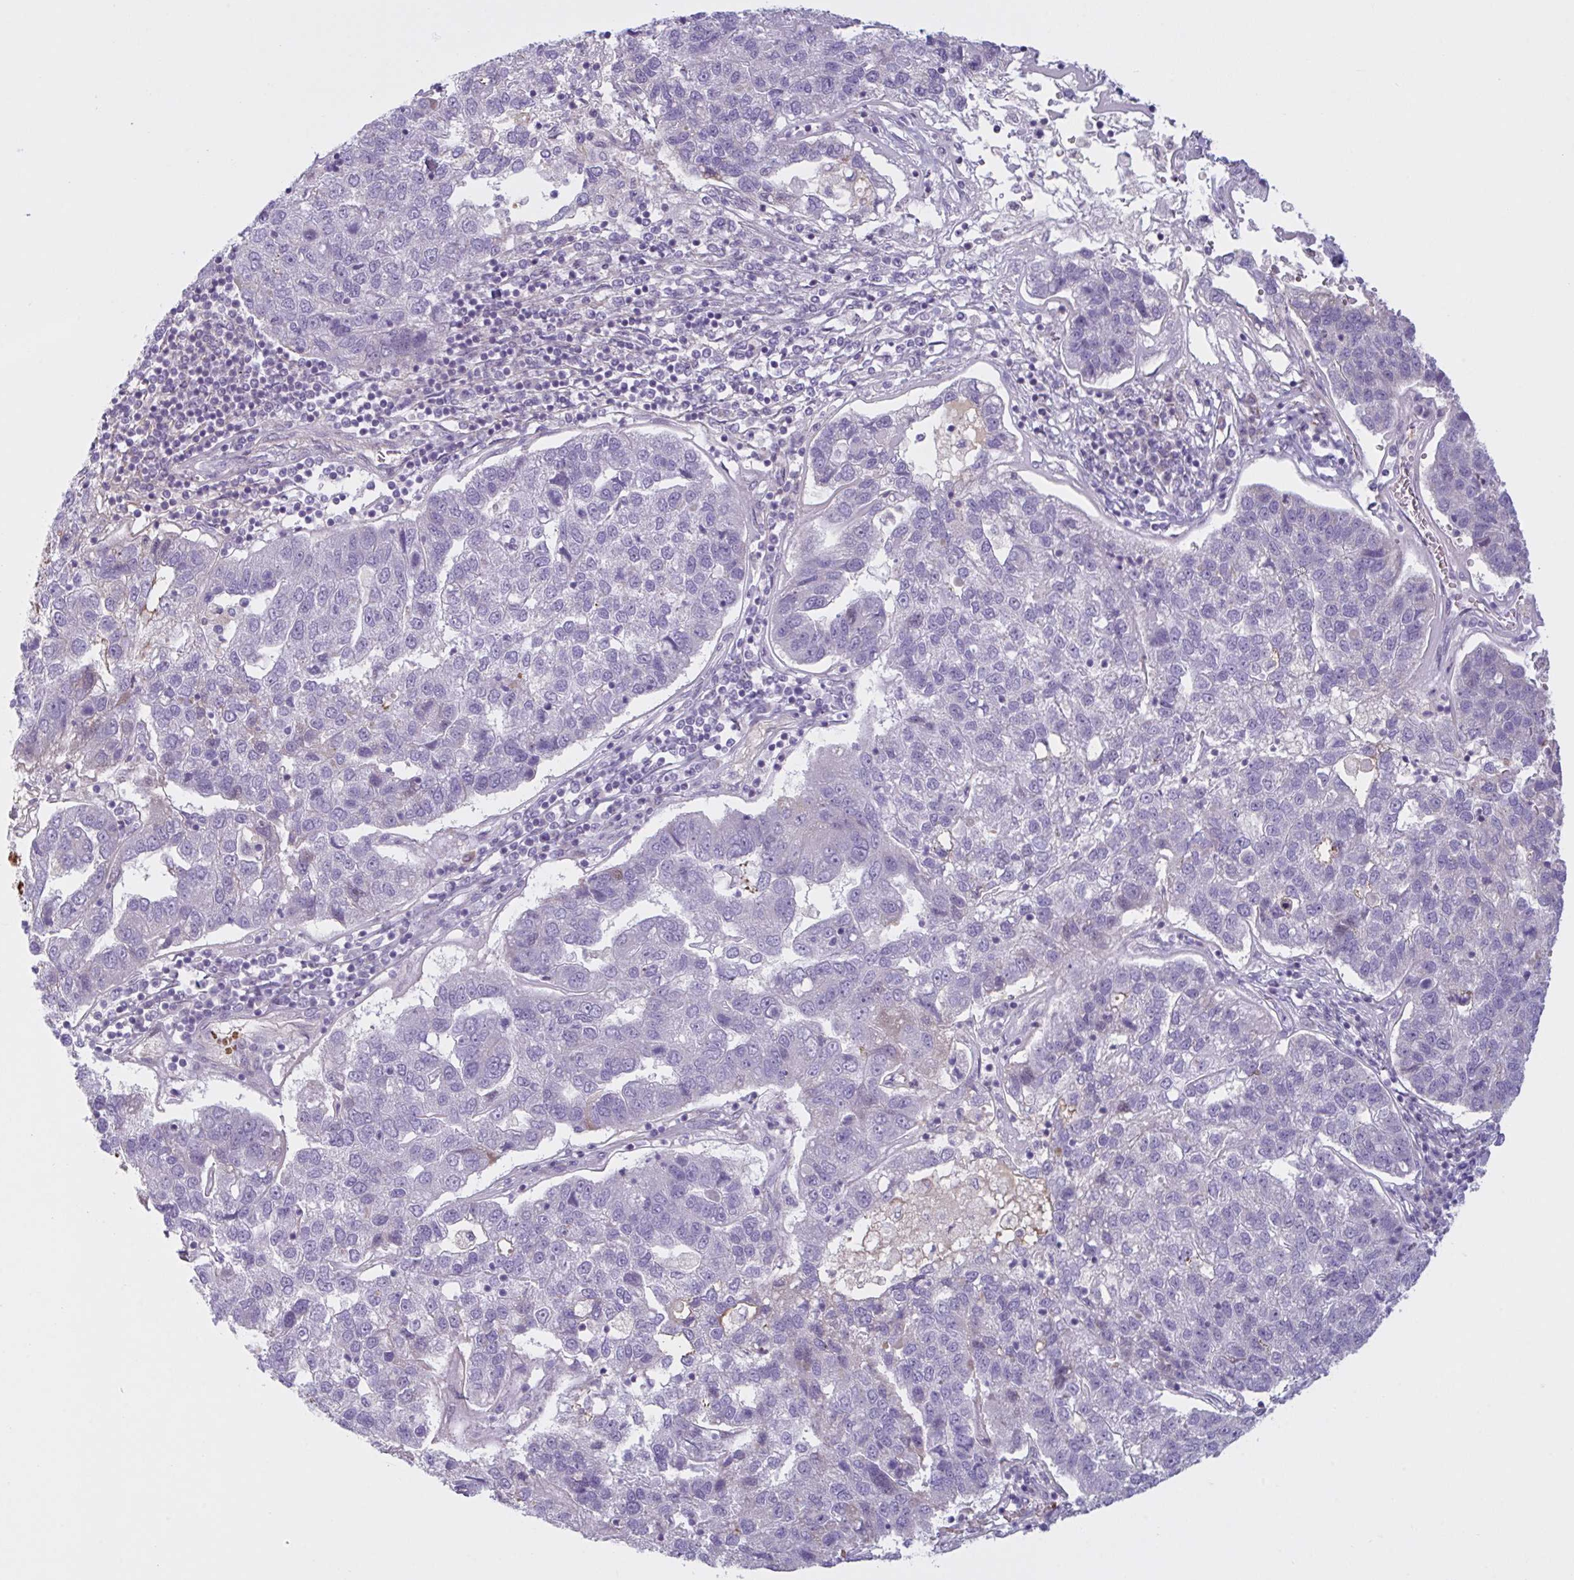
{"staining": {"intensity": "negative", "quantity": "none", "location": "none"}, "tissue": "pancreatic cancer", "cell_type": "Tumor cells", "image_type": "cancer", "snomed": [{"axis": "morphology", "description": "Adenocarcinoma, NOS"}, {"axis": "topography", "description": "Pancreas"}], "caption": "Tumor cells show no significant positivity in pancreatic cancer (adenocarcinoma).", "gene": "VWC2", "patient": {"sex": "female", "age": 61}}